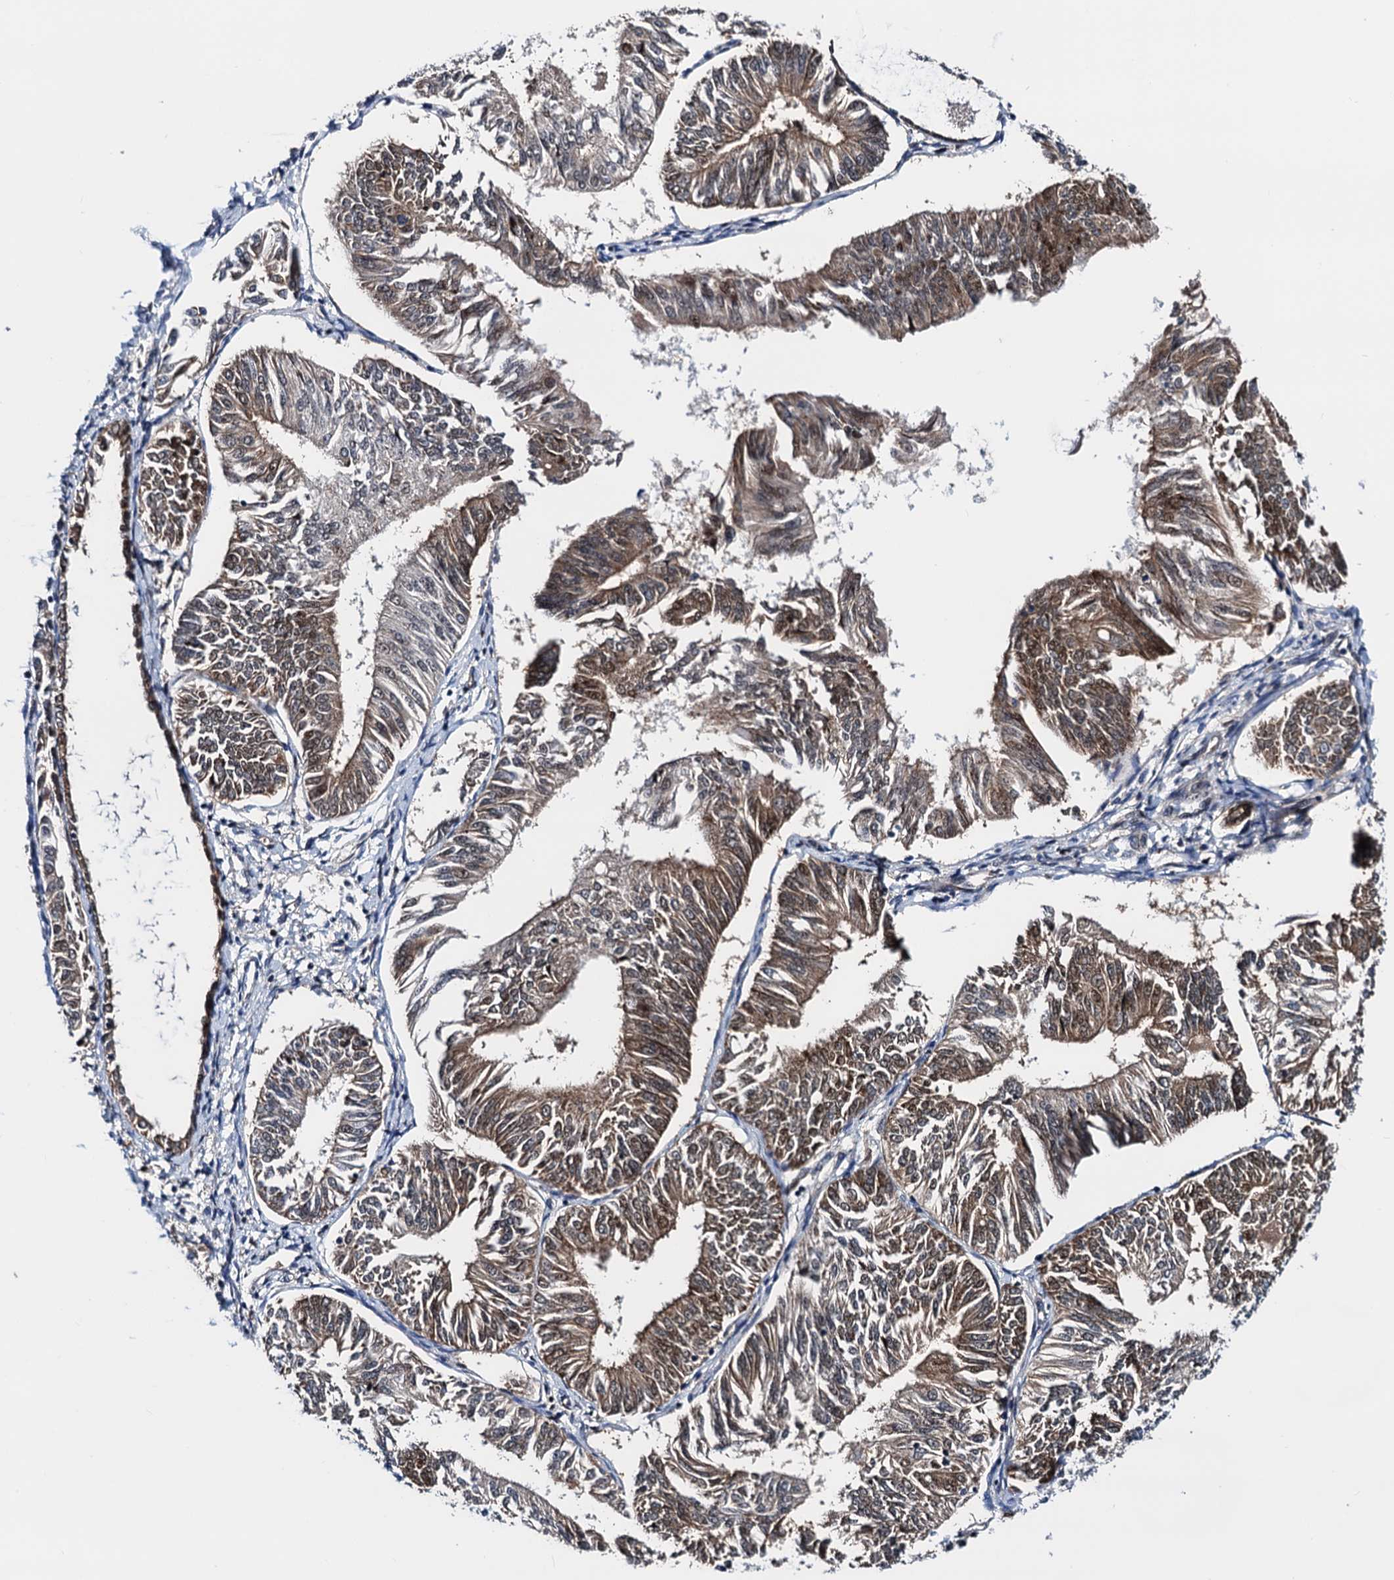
{"staining": {"intensity": "moderate", "quantity": "25%-75%", "location": "cytoplasmic/membranous"}, "tissue": "endometrial cancer", "cell_type": "Tumor cells", "image_type": "cancer", "snomed": [{"axis": "morphology", "description": "Adenocarcinoma, NOS"}, {"axis": "topography", "description": "Endometrium"}], "caption": "This histopathology image exhibits IHC staining of endometrial cancer, with medium moderate cytoplasmic/membranous positivity in approximately 25%-75% of tumor cells.", "gene": "COA4", "patient": {"sex": "female", "age": 58}}